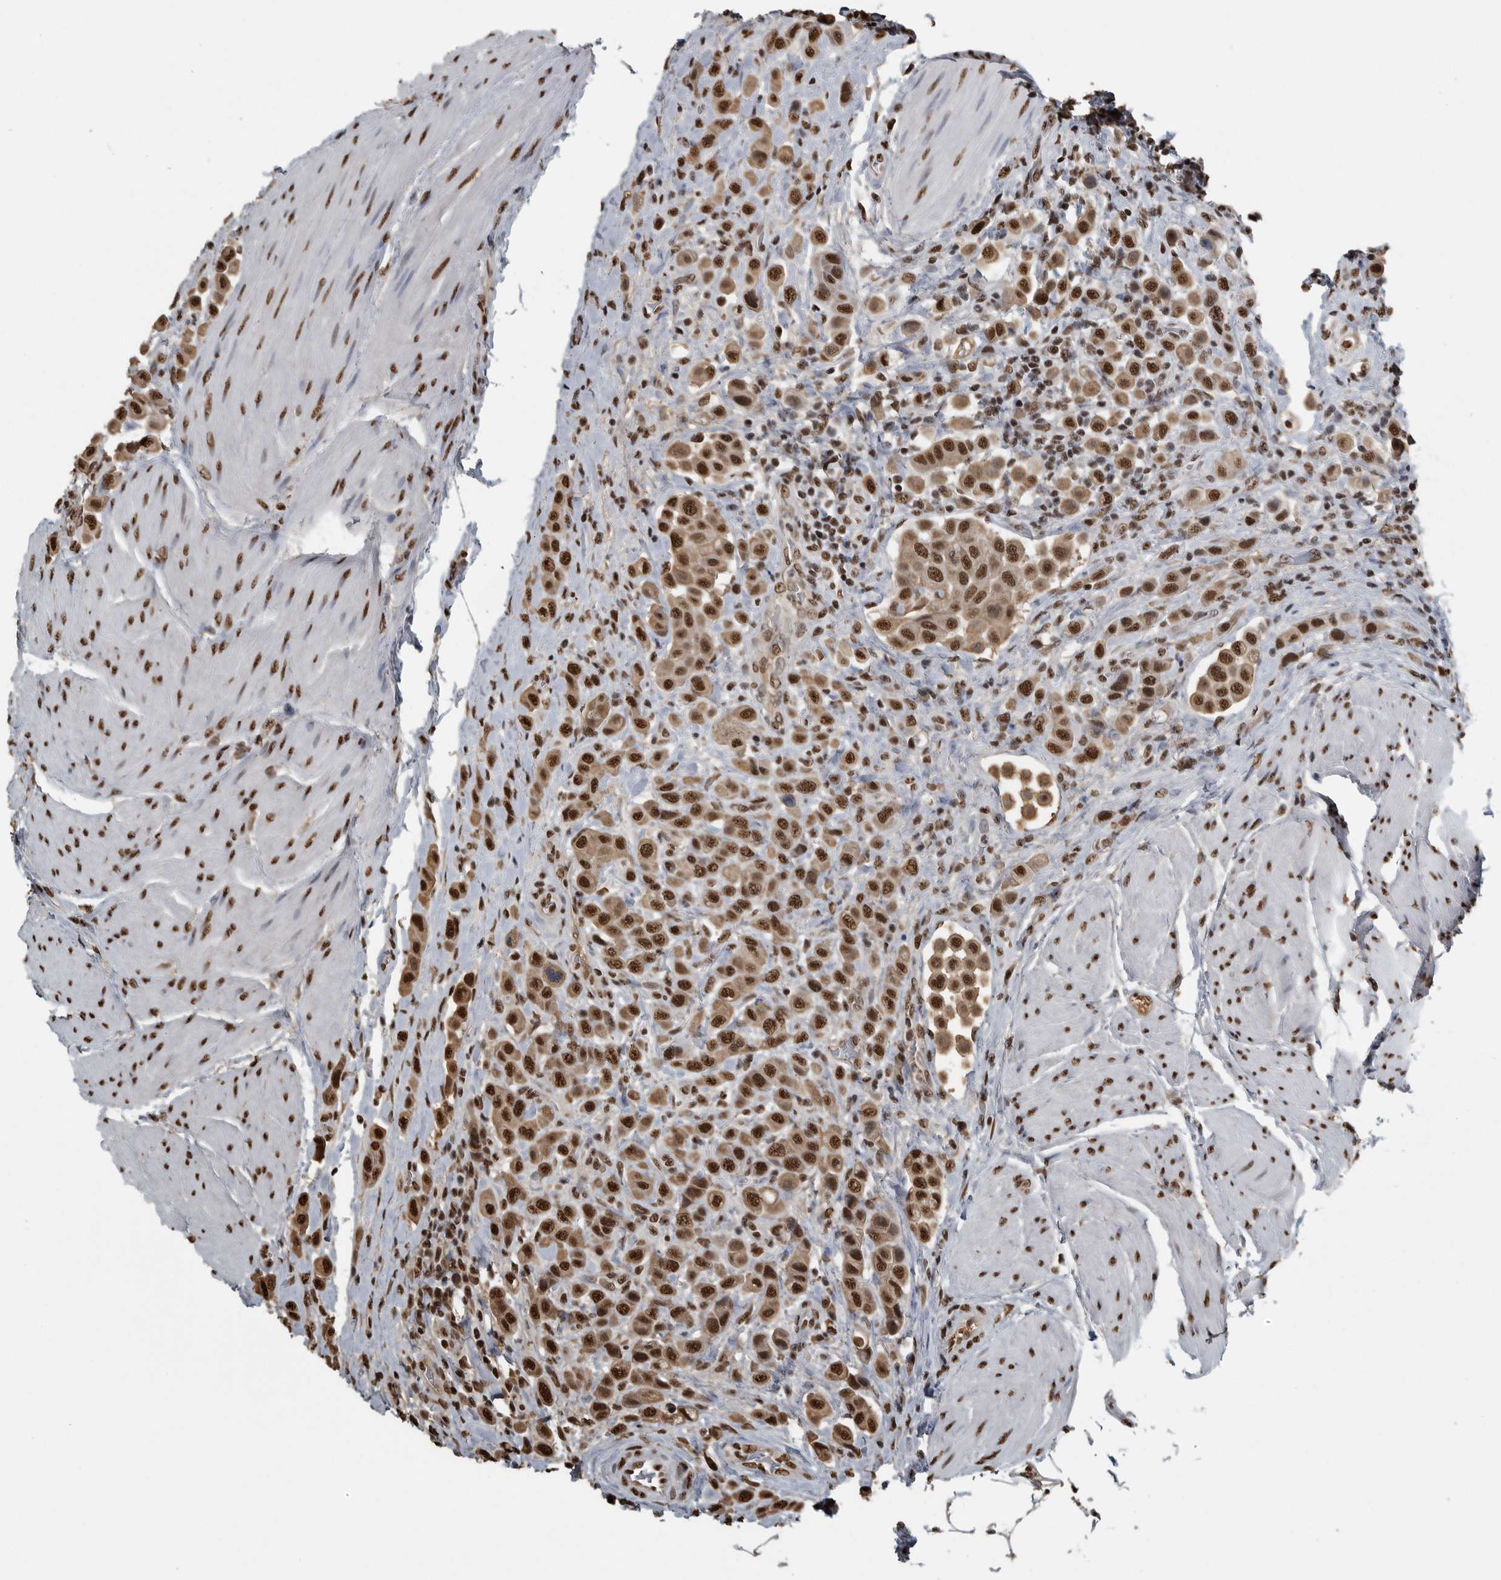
{"staining": {"intensity": "strong", "quantity": ">75%", "location": "cytoplasmic/membranous,nuclear"}, "tissue": "urothelial cancer", "cell_type": "Tumor cells", "image_type": "cancer", "snomed": [{"axis": "morphology", "description": "Urothelial carcinoma, High grade"}, {"axis": "topography", "description": "Urinary bladder"}], "caption": "Tumor cells demonstrate high levels of strong cytoplasmic/membranous and nuclear expression in about >75% of cells in human high-grade urothelial carcinoma.", "gene": "TGS1", "patient": {"sex": "male", "age": 50}}